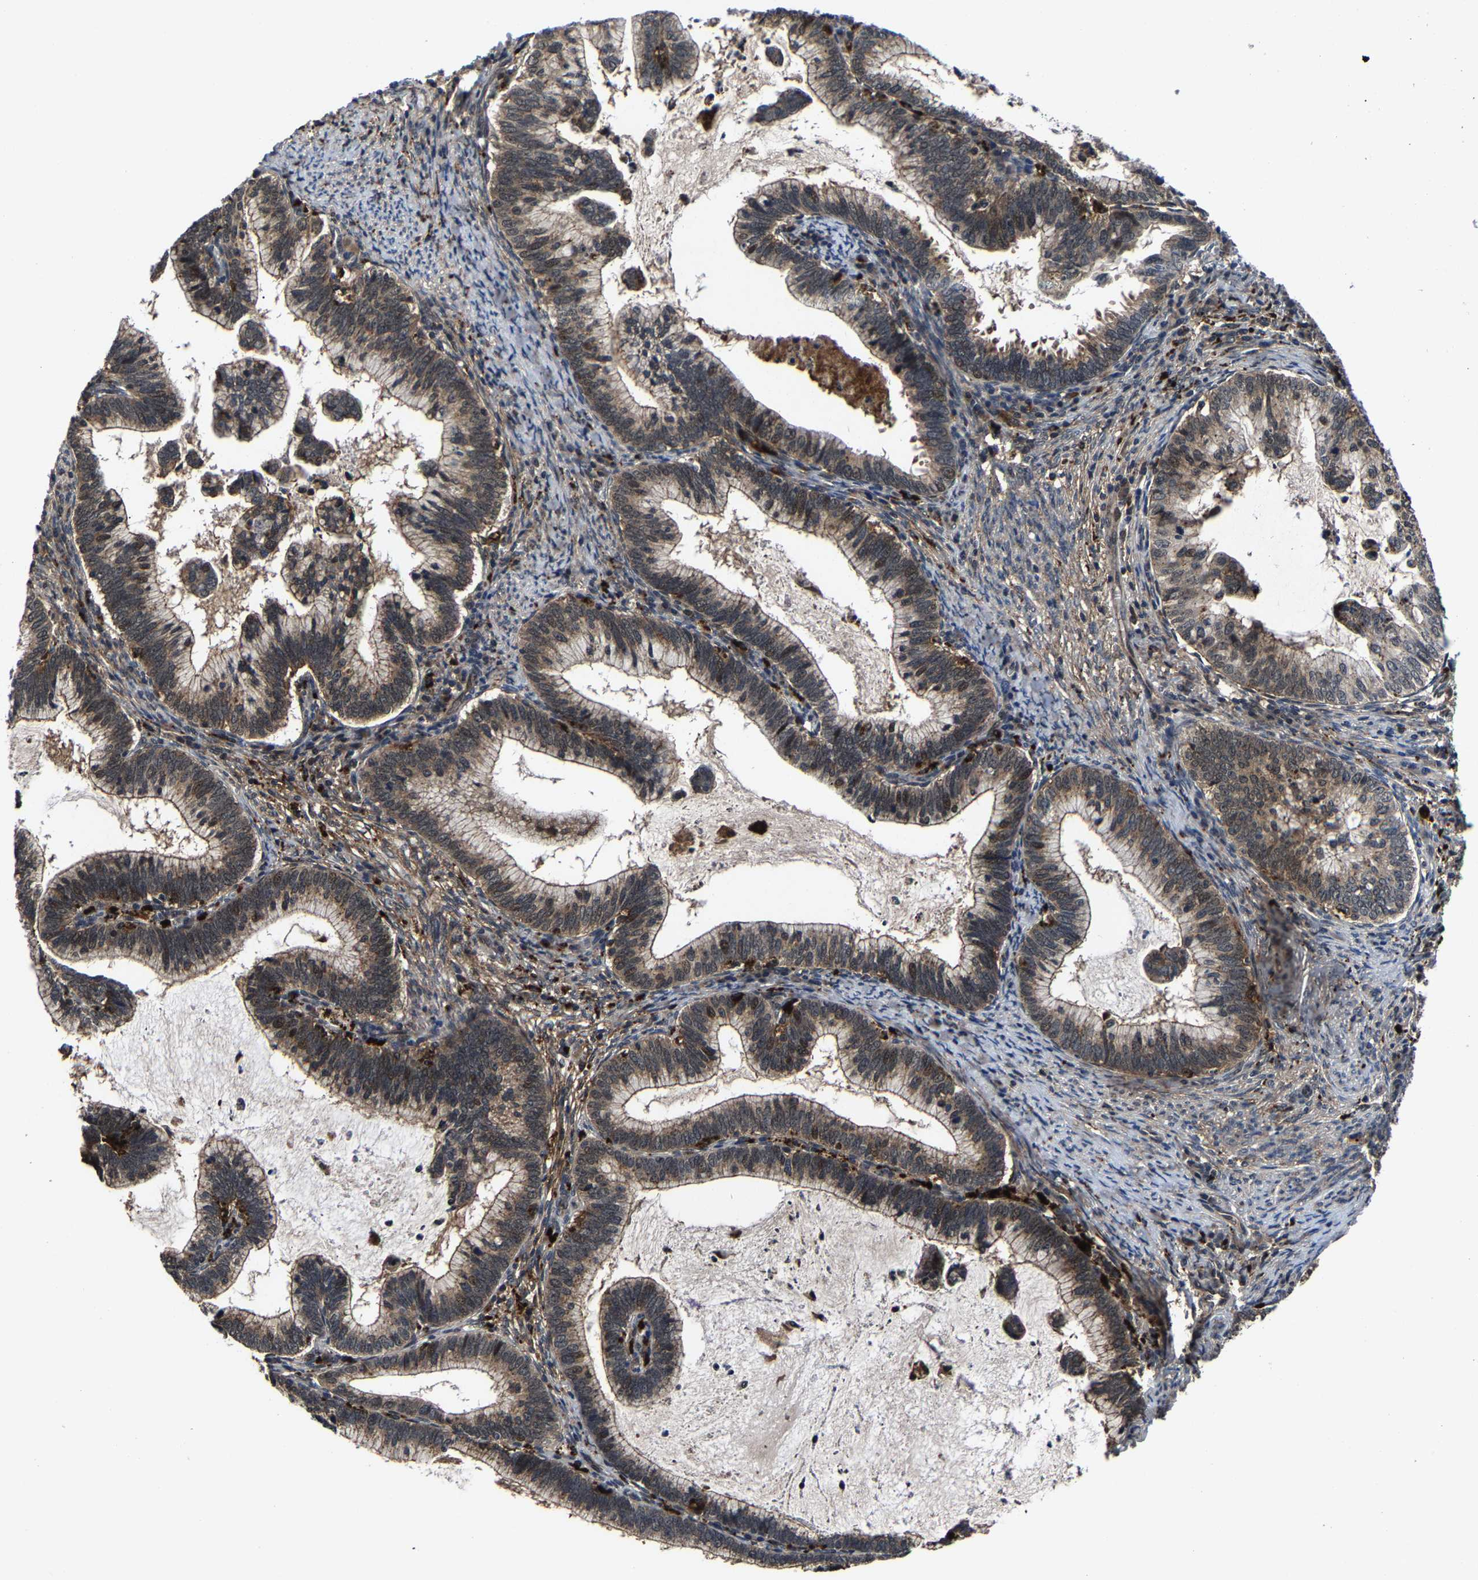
{"staining": {"intensity": "moderate", "quantity": ">75%", "location": "cytoplasmic/membranous,nuclear"}, "tissue": "cervical cancer", "cell_type": "Tumor cells", "image_type": "cancer", "snomed": [{"axis": "morphology", "description": "Adenocarcinoma, NOS"}, {"axis": "topography", "description": "Cervix"}], "caption": "Cervical cancer stained with a protein marker reveals moderate staining in tumor cells.", "gene": "ZCCHC7", "patient": {"sex": "female", "age": 36}}